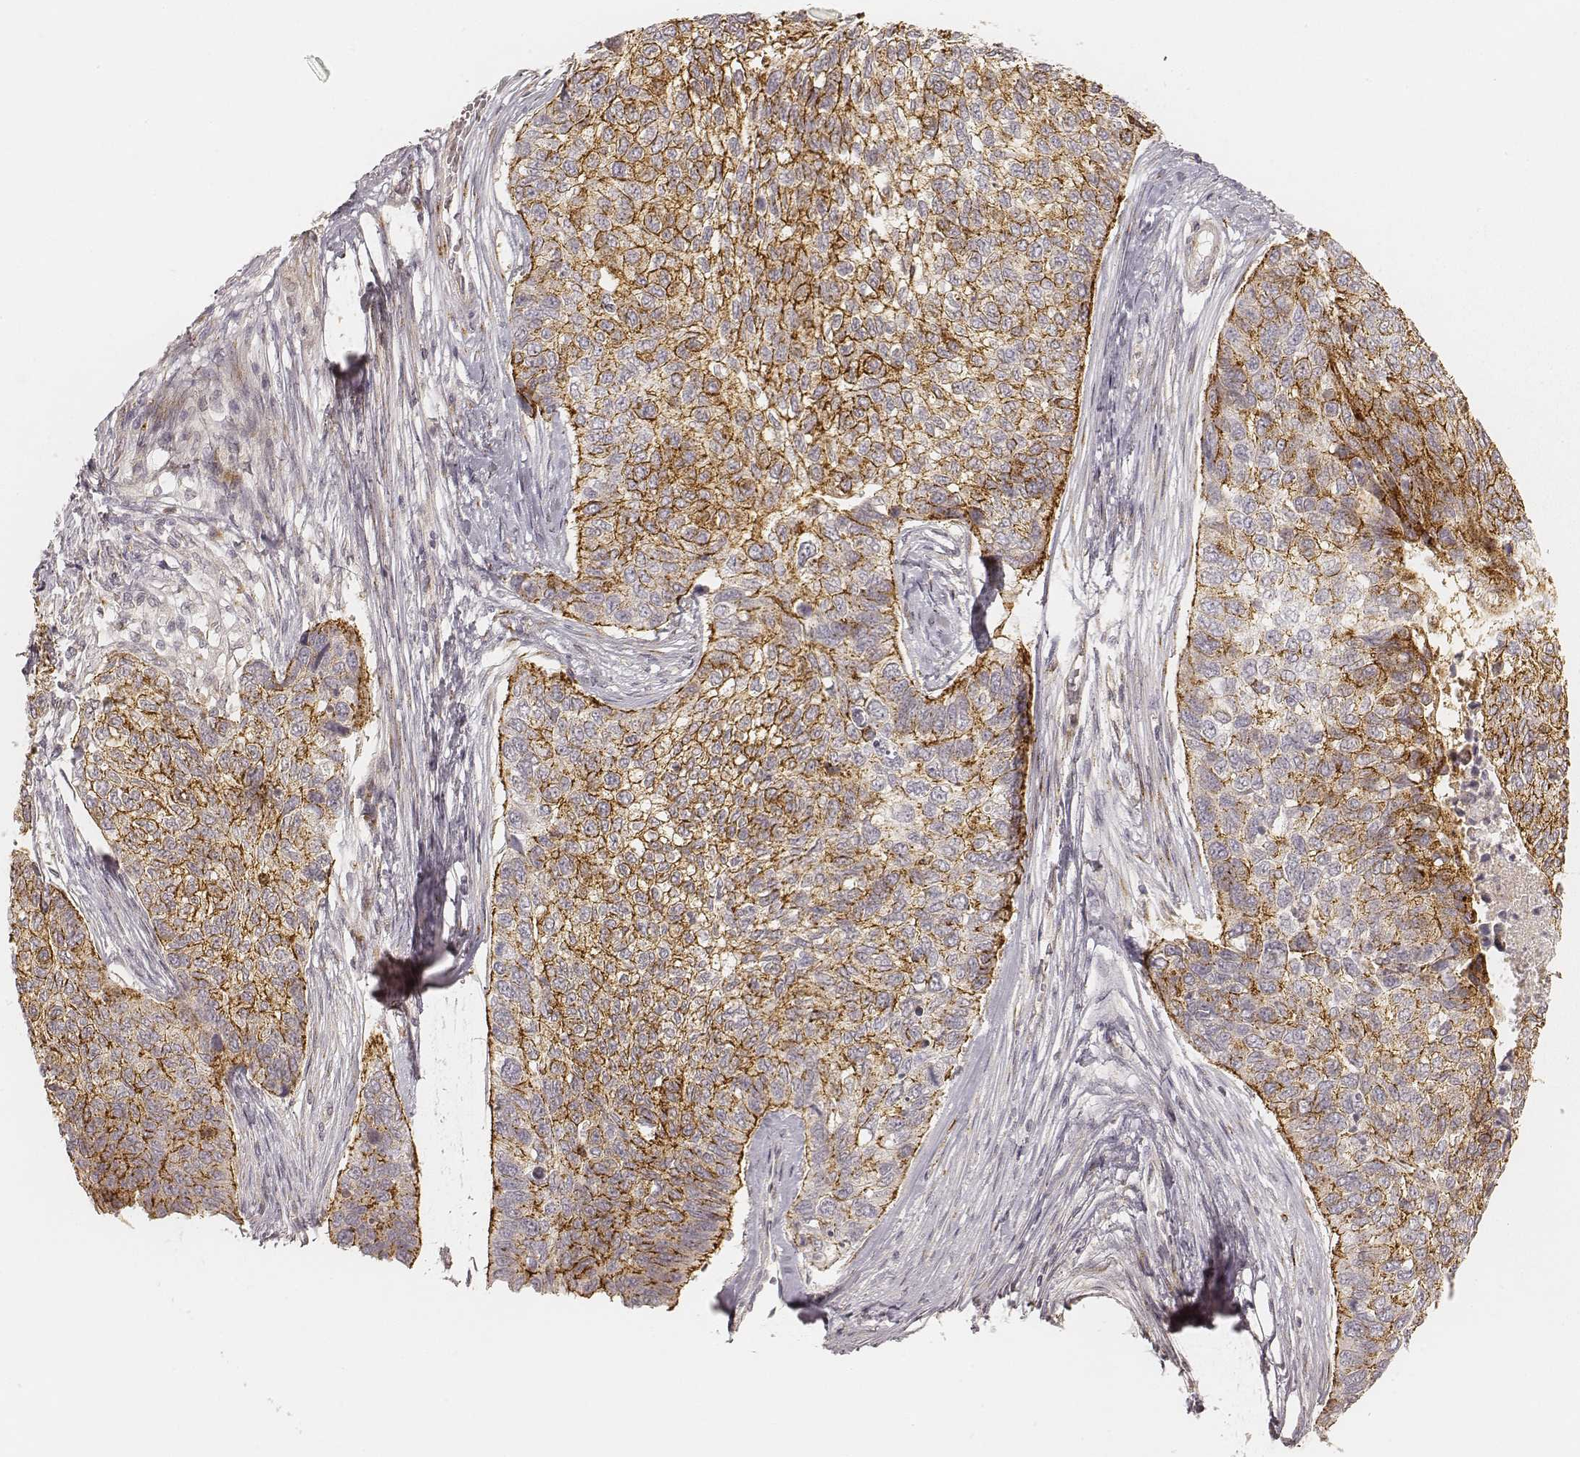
{"staining": {"intensity": "strong", "quantity": ">75%", "location": "cytoplasmic/membranous"}, "tissue": "lung cancer", "cell_type": "Tumor cells", "image_type": "cancer", "snomed": [{"axis": "morphology", "description": "Squamous cell carcinoma, NOS"}, {"axis": "topography", "description": "Lung"}], "caption": "Human lung cancer (squamous cell carcinoma) stained with a protein marker demonstrates strong staining in tumor cells.", "gene": "GORASP2", "patient": {"sex": "male", "age": 69}}